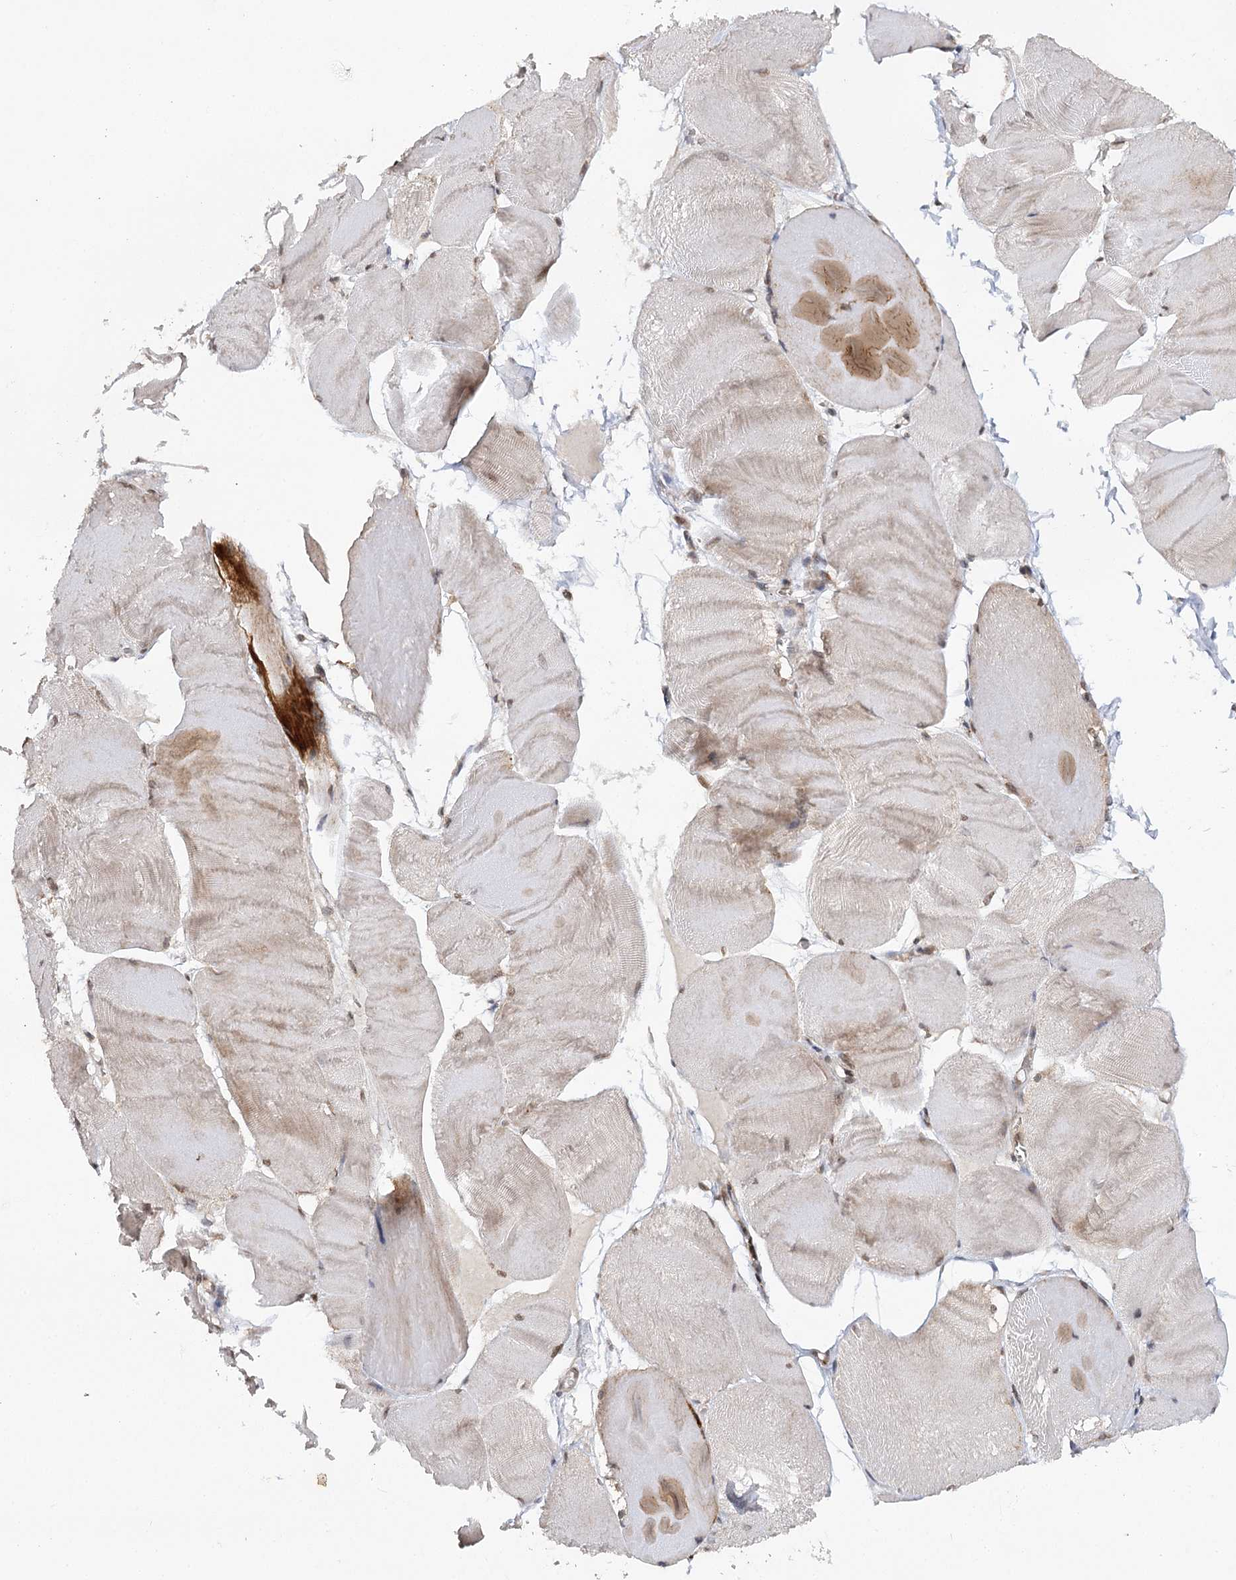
{"staining": {"intensity": "weak", "quantity": "<25%", "location": "cytoplasmic/membranous"}, "tissue": "skeletal muscle", "cell_type": "Myocytes", "image_type": "normal", "snomed": [{"axis": "morphology", "description": "Normal tissue, NOS"}, {"axis": "morphology", "description": "Basal cell carcinoma"}, {"axis": "topography", "description": "Skeletal muscle"}], "caption": "An immunohistochemistry photomicrograph of unremarkable skeletal muscle is shown. There is no staining in myocytes of skeletal muscle. (DAB immunohistochemistry (IHC) with hematoxylin counter stain).", "gene": "ZNRF3", "patient": {"sex": "female", "age": 64}}